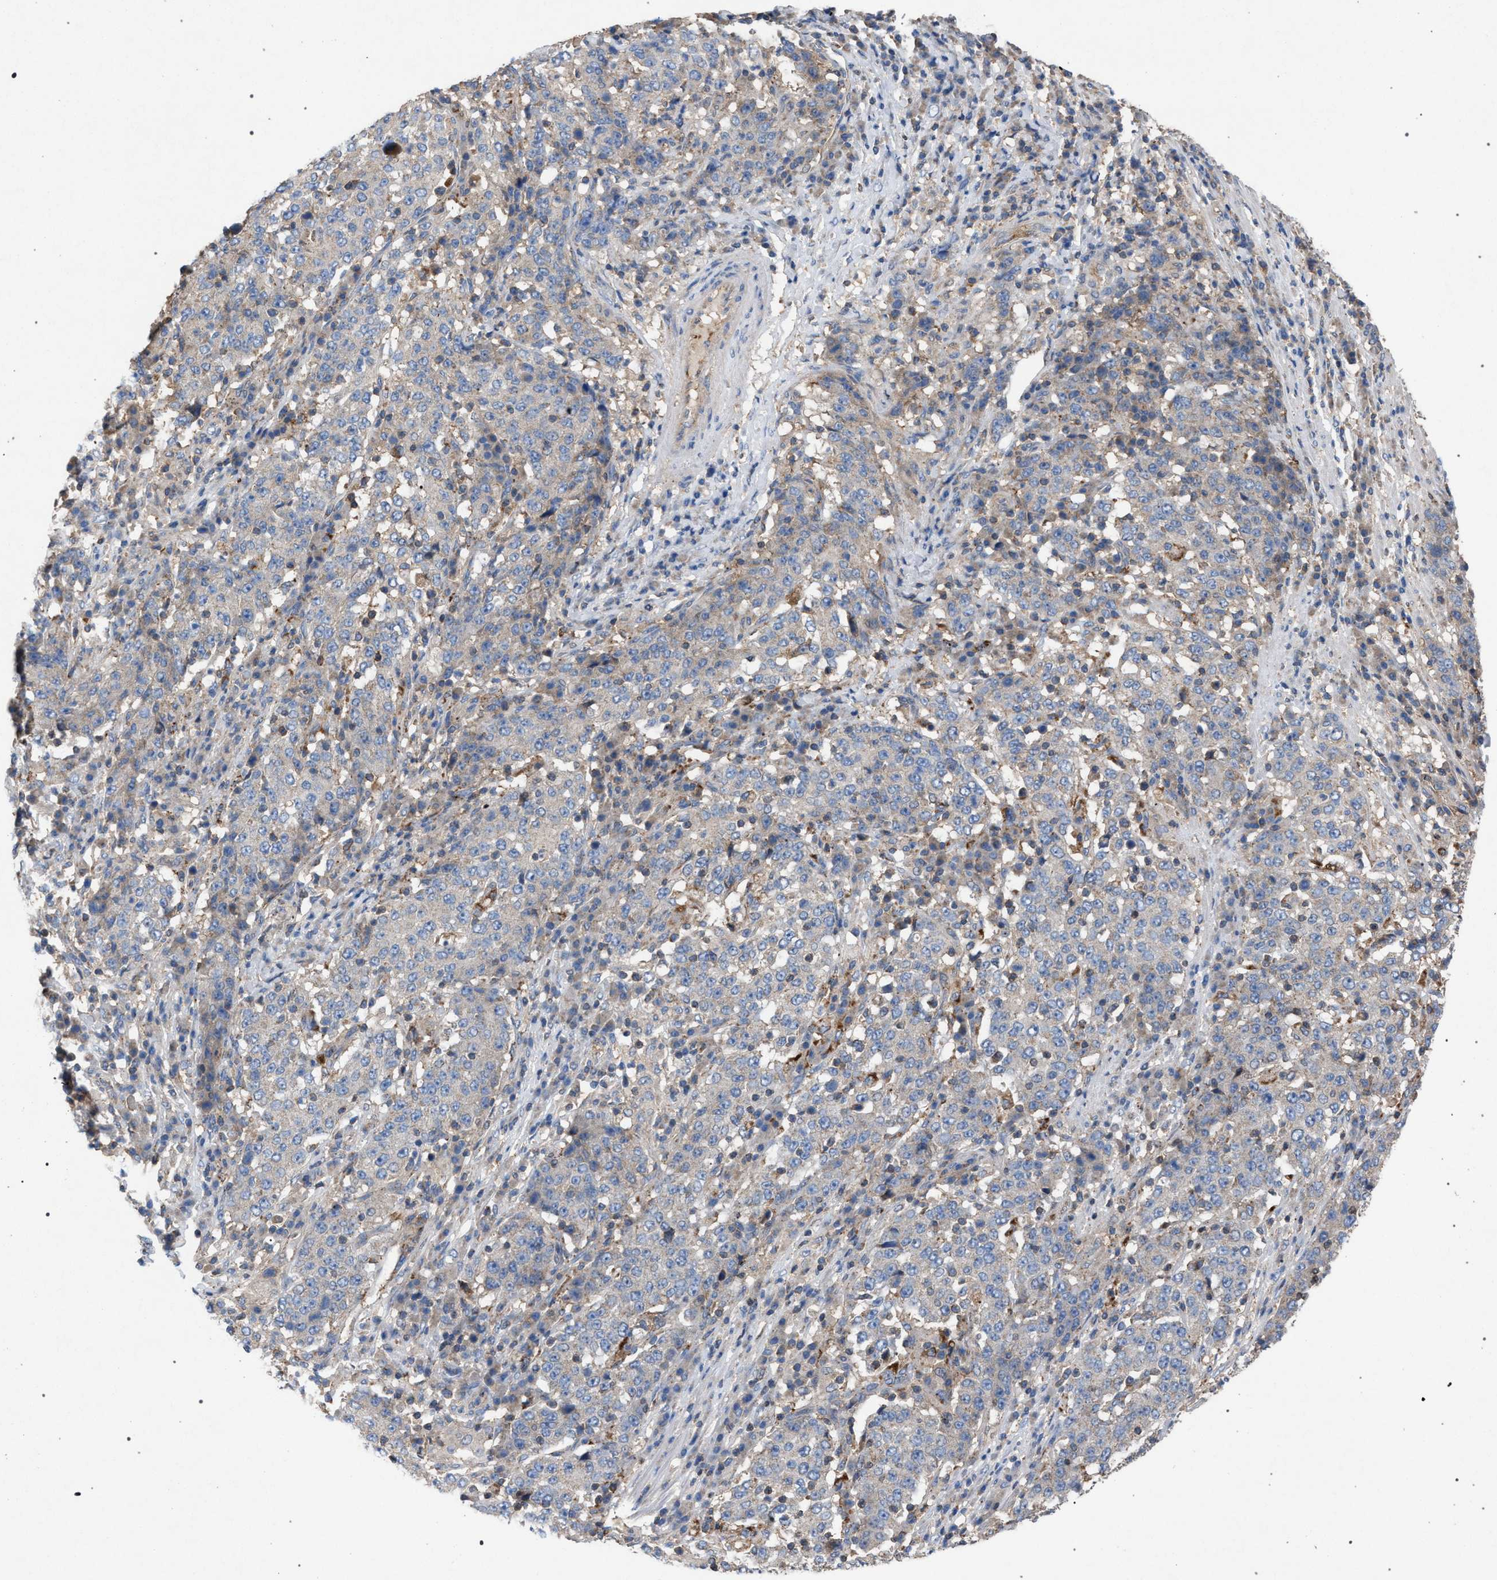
{"staining": {"intensity": "weak", "quantity": "<25%", "location": "cytoplasmic/membranous"}, "tissue": "stomach cancer", "cell_type": "Tumor cells", "image_type": "cancer", "snomed": [{"axis": "morphology", "description": "Adenocarcinoma, NOS"}, {"axis": "topography", "description": "Stomach"}], "caption": "The immunohistochemistry (IHC) photomicrograph has no significant expression in tumor cells of stomach cancer (adenocarcinoma) tissue.", "gene": "VPS13A", "patient": {"sex": "male", "age": 59}}